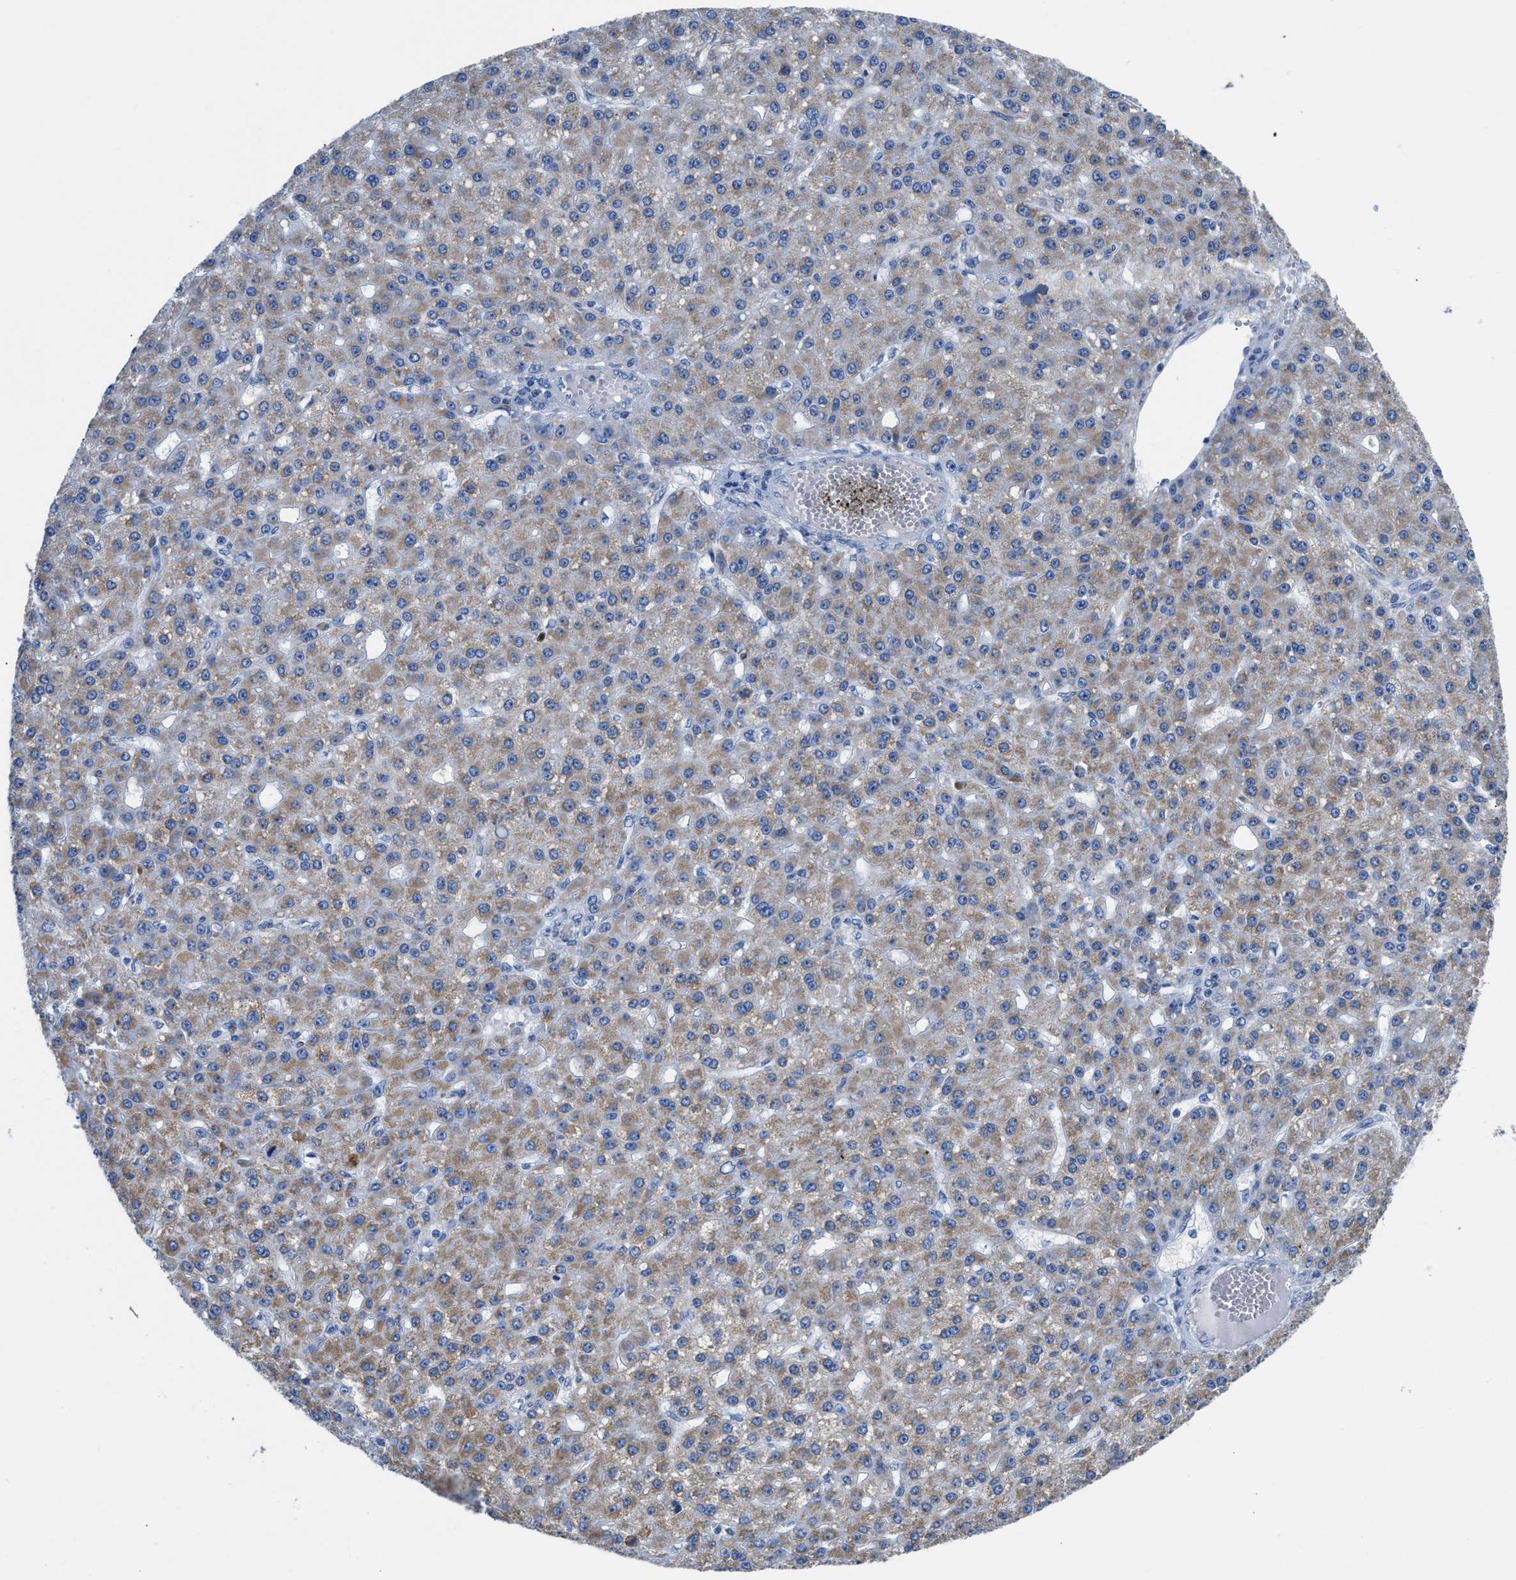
{"staining": {"intensity": "moderate", "quantity": ">75%", "location": "cytoplasmic/membranous"}, "tissue": "liver cancer", "cell_type": "Tumor cells", "image_type": "cancer", "snomed": [{"axis": "morphology", "description": "Carcinoma, Hepatocellular, NOS"}, {"axis": "topography", "description": "Liver"}], "caption": "Protein staining of liver hepatocellular carcinoma tissue exhibits moderate cytoplasmic/membranous staining in approximately >75% of tumor cells.", "gene": "ETFA", "patient": {"sex": "male", "age": 67}}